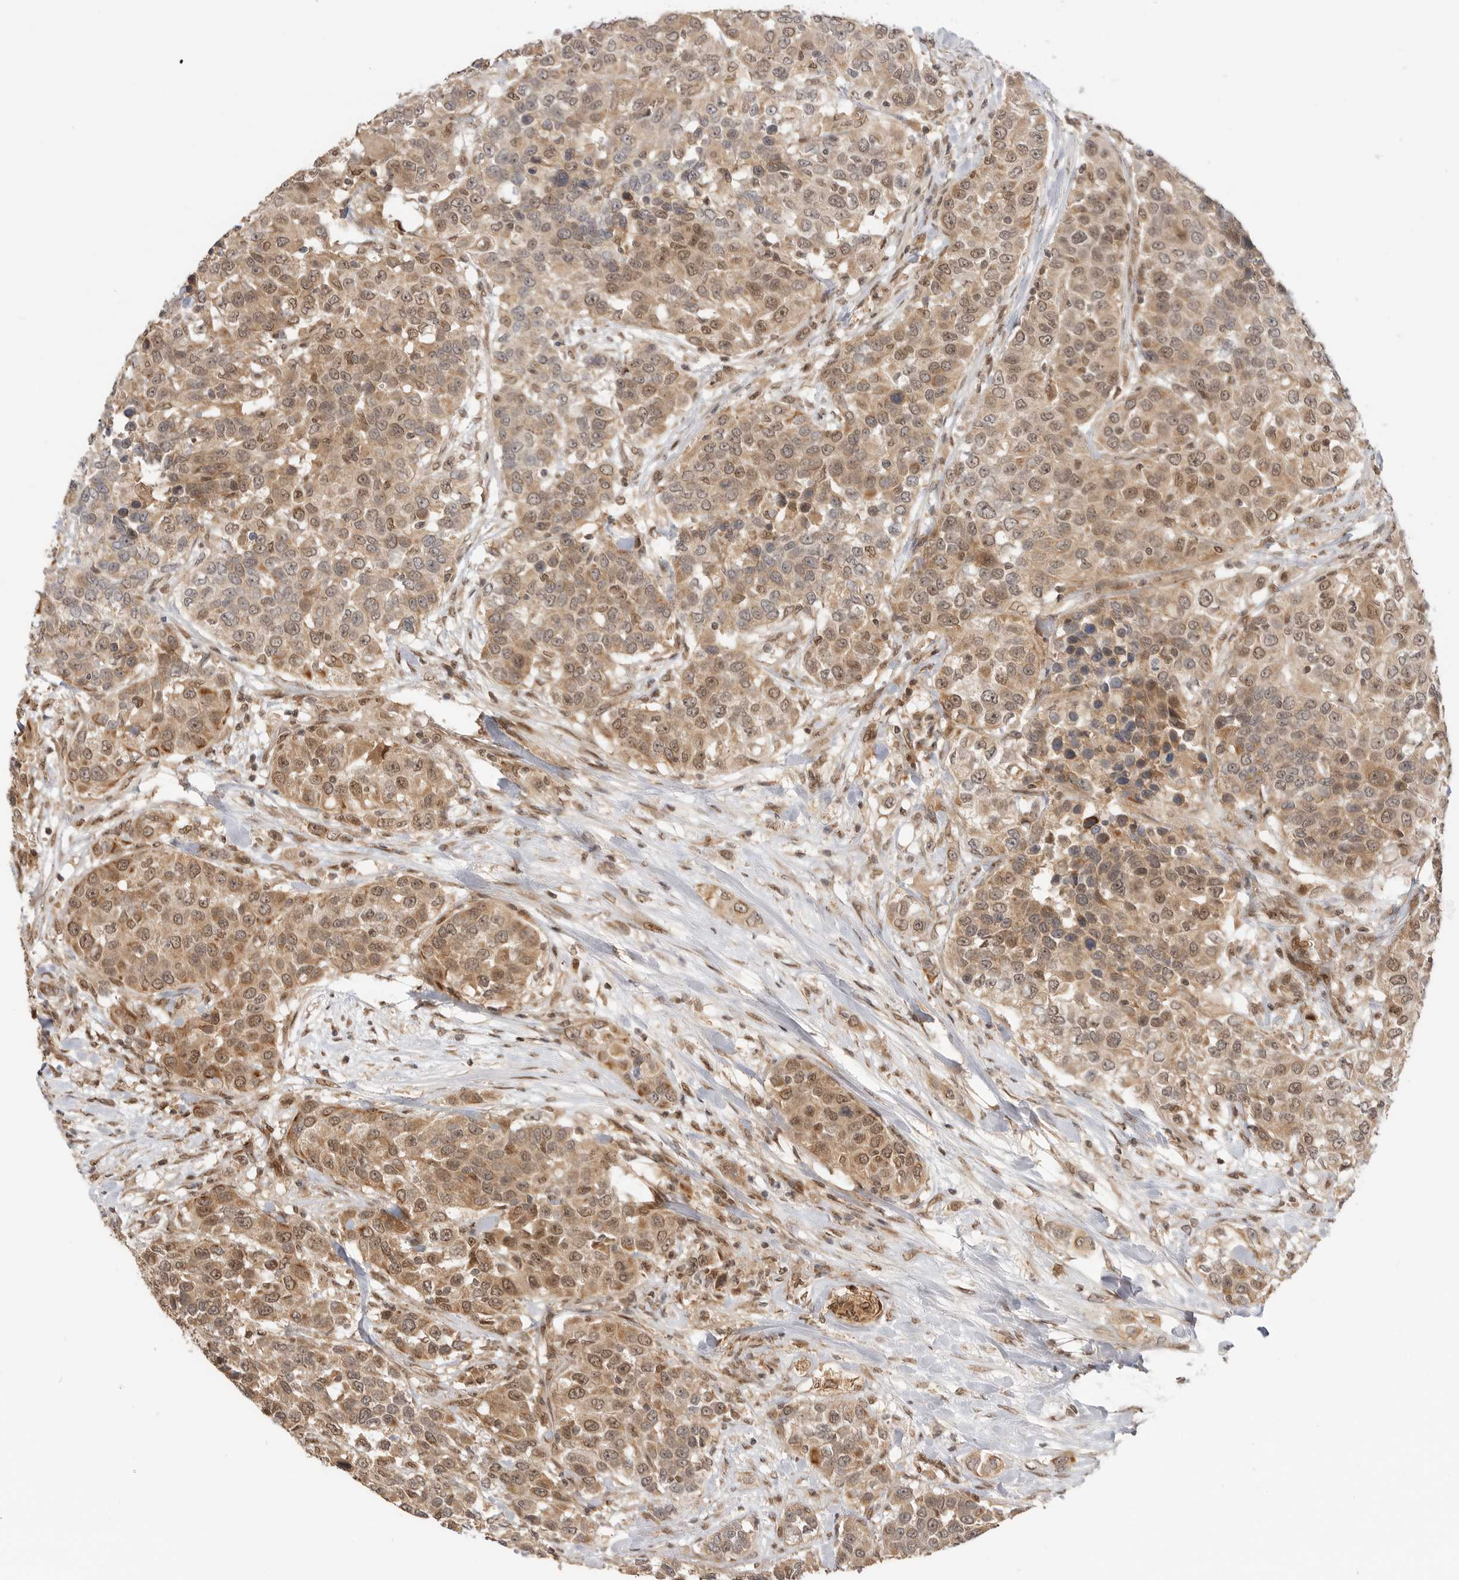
{"staining": {"intensity": "moderate", "quantity": ">75%", "location": "cytoplasmic/membranous,nuclear"}, "tissue": "urothelial cancer", "cell_type": "Tumor cells", "image_type": "cancer", "snomed": [{"axis": "morphology", "description": "Urothelial carcinoma, High grade"}, {"axis": "topography", "description": "Urinary bladder"}], "caption": "A brown stain shows moderate cytoplasmic/membranous and nuclear expression of a protein in human urothelial cancer tumor cells.", "gene": "ALKAL1", "patient": {"sex": "female", "age": 80}}